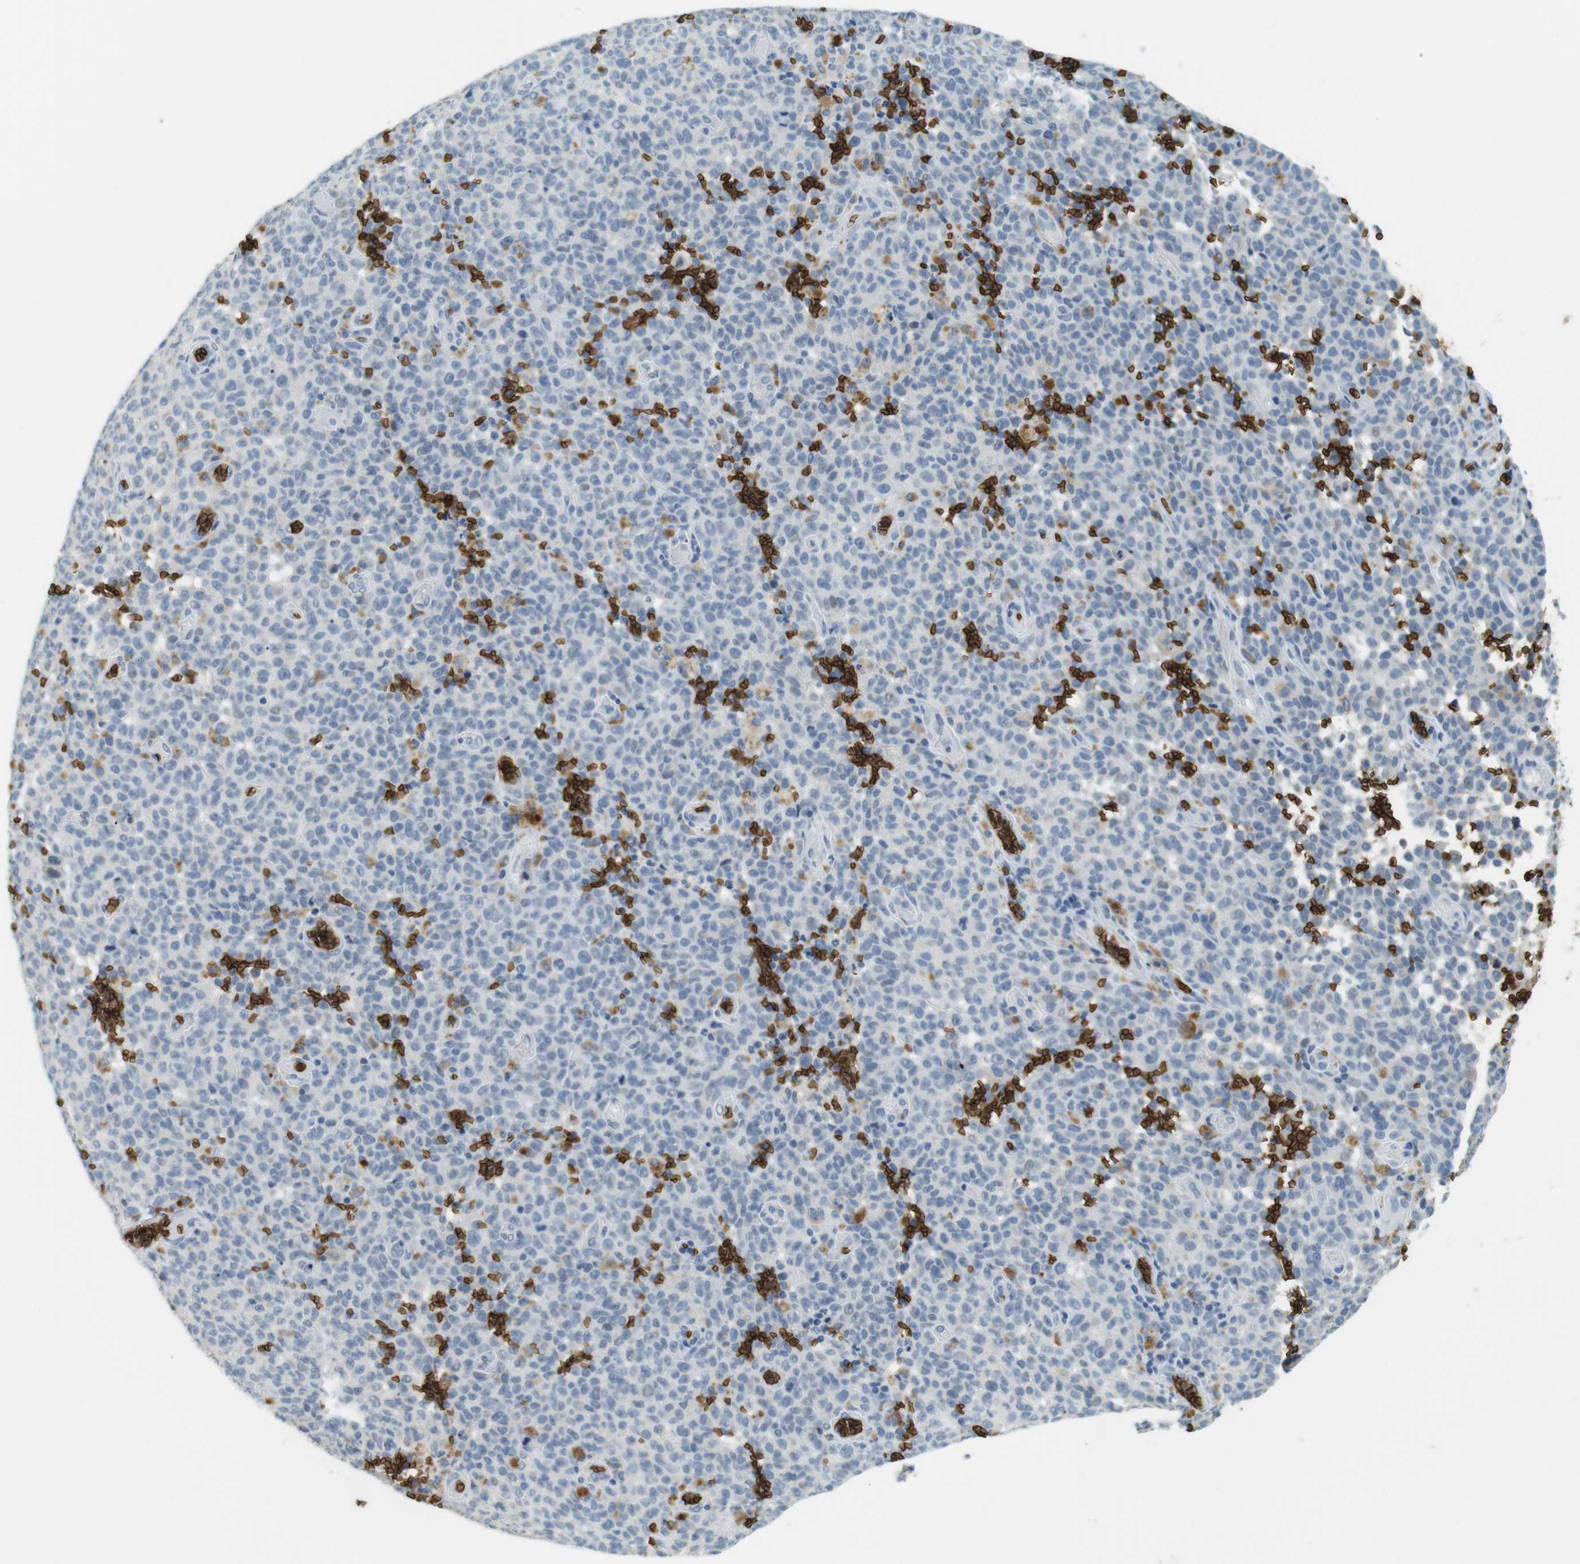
{"staining": {"intensity": "negative", "quantity": "none", "location": "none"}, "tissue": "melanoma", "cell_type": "Tumor cells", "image_type": "cancer", "snomed": [{"axis": "morphology", "description": "Malignant melanoma, NOS"}, {"axis": "topography", "description": "Skin"}], "caption": "Immunohistochemical staining of human malignant melanoma displays no significant positivity in tumor cells. The staining is performed using DAB (3,3'-diaminobenzidine) brown chromogen with nuclei counter-stained in using hematoxylin.", "gene": "SLC4A1", "patient": {"sex": "female", "age": 82}}